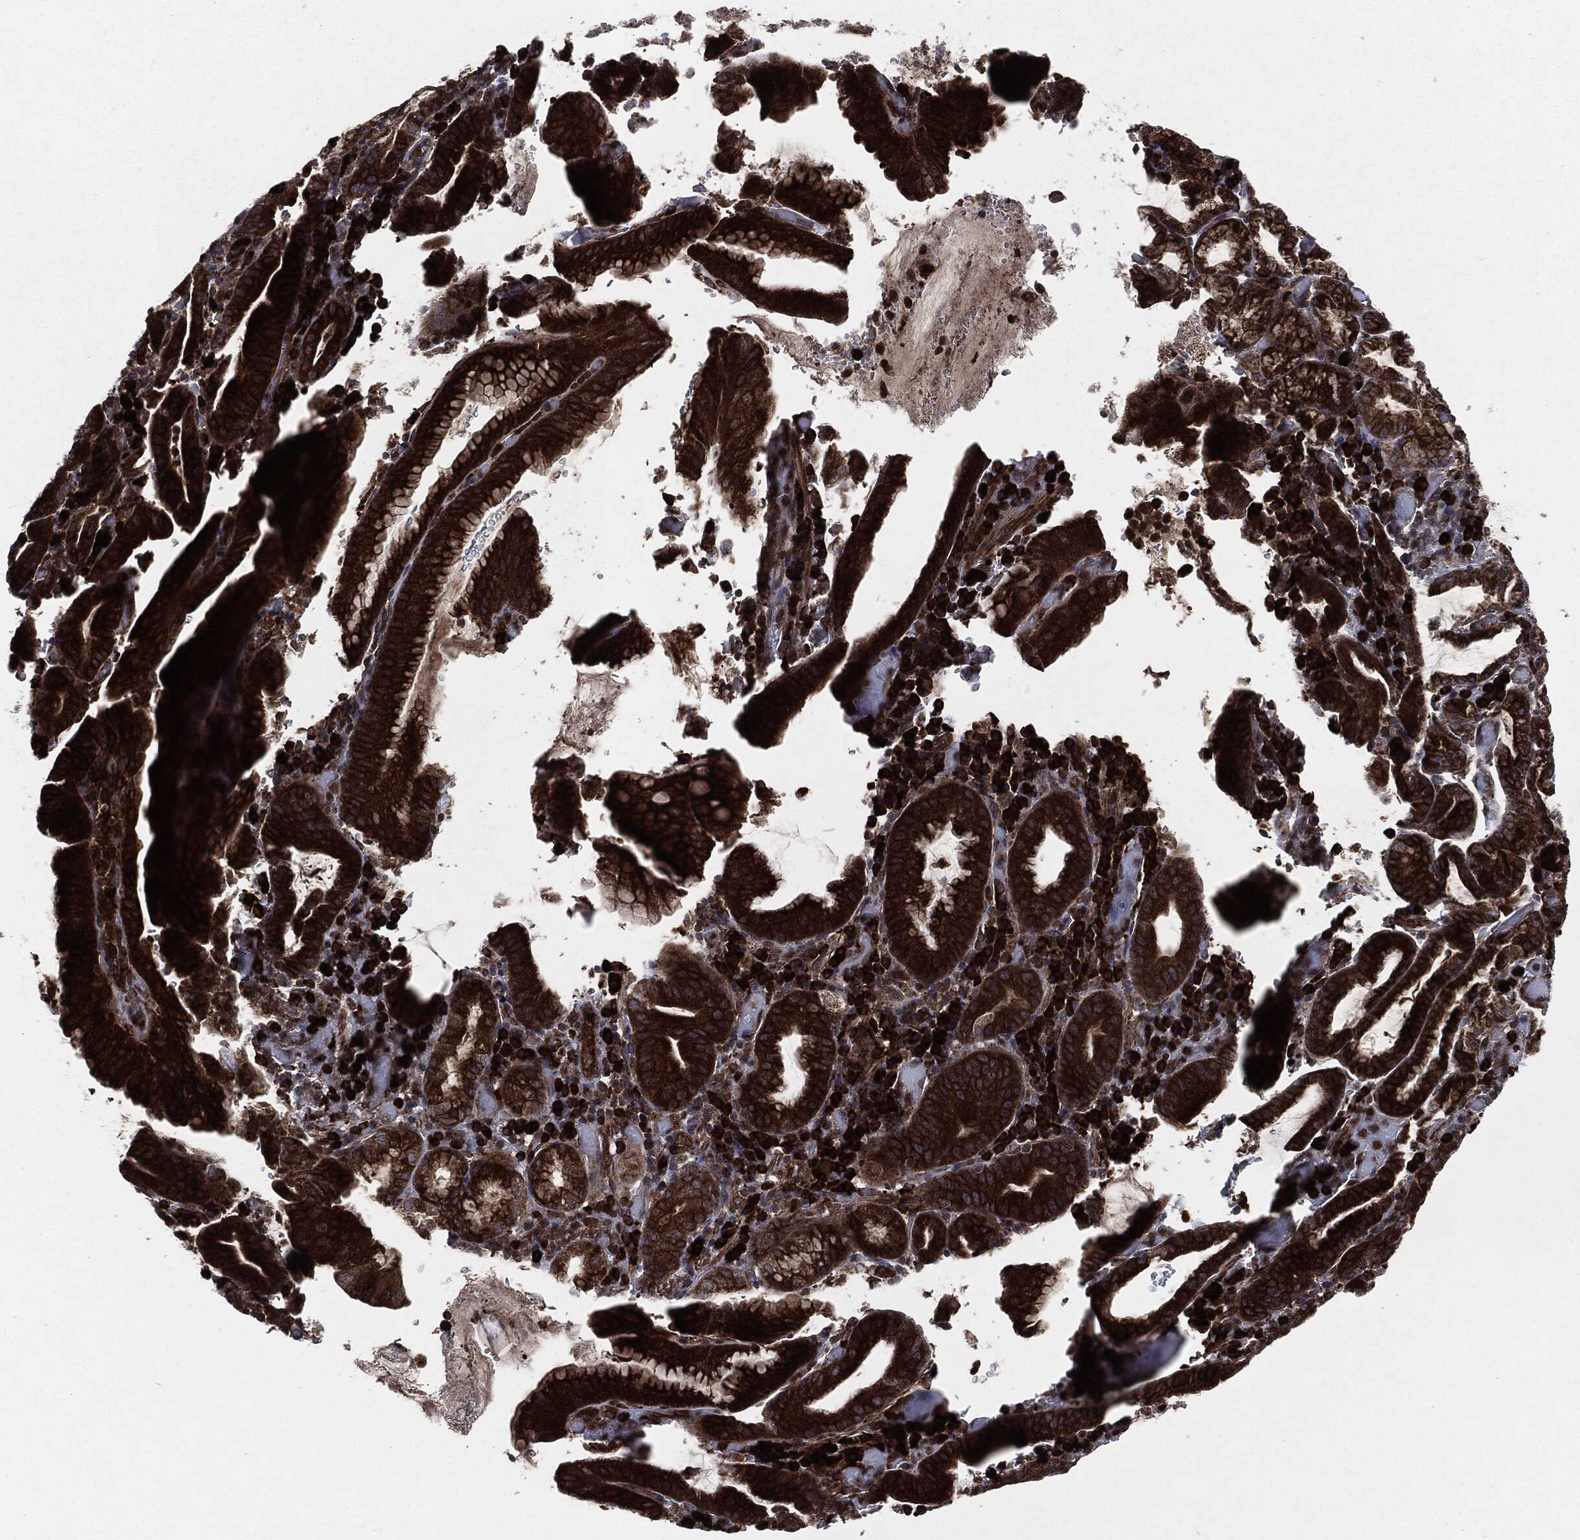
{"staining": {"intensity": "strong", "quantity": ">75%", "location": "cytoplasmic/membranous"}, "tissue": "stomach cancer", "cell_type": "Tumor cells", "image_type": "cancer", "snomed": [{"axis": "morphology", "description": "Adenocarcinoma, NOS"}, {"axis": "topography", "description": "Stomach"}], "caption": "Protein expression by immunohistochemistry demonstrates strong cytoplasmic/membranous staining in about >75% of tumor cells in stomach cancer (adenocarcinoma).", "gene": "RAF1", "patient": {"sex": "male", "age": 79}}